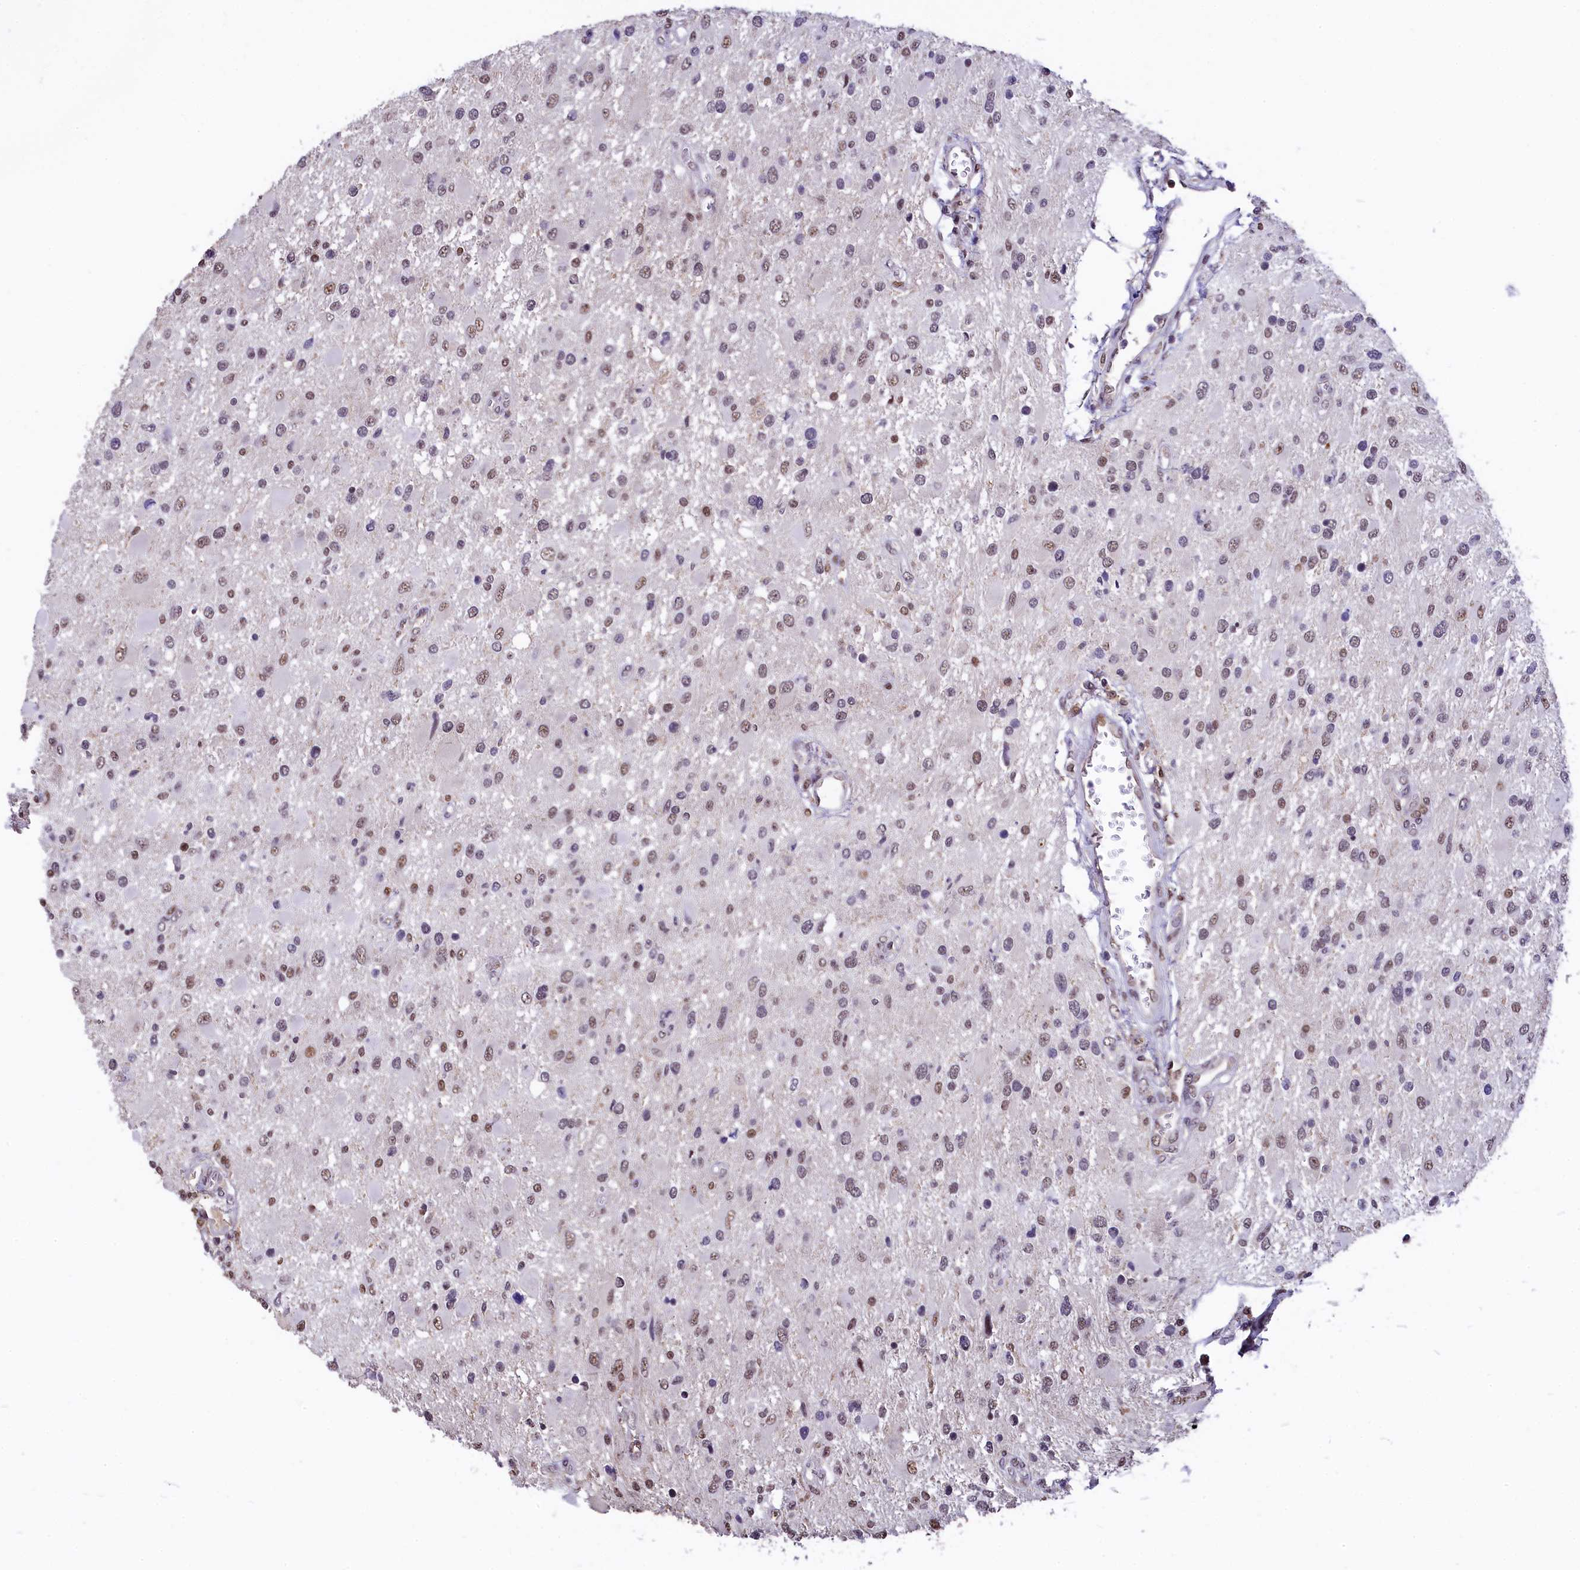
{"staining": {"intensity": "weak", "quantity": "25%-75%", "location": "nuclear"}, "tissue": "glioma", "cell_type": "Tumor cells", "image_type": "cancer", "snomed": [{"axis": "morphology", "description": "Glioma, malignant, High grade"}, {"axis": "topography", "description": "Brain"}], "caption": "Protein analysis of glioma tissue shows weak nuclear positivity in approximately 25%-75% of tumor cells. (DAB IHC with brightfield microscopy, high magnification).", "gene": "HECTD4", "patient": {"sex": "male", "age": 53}}